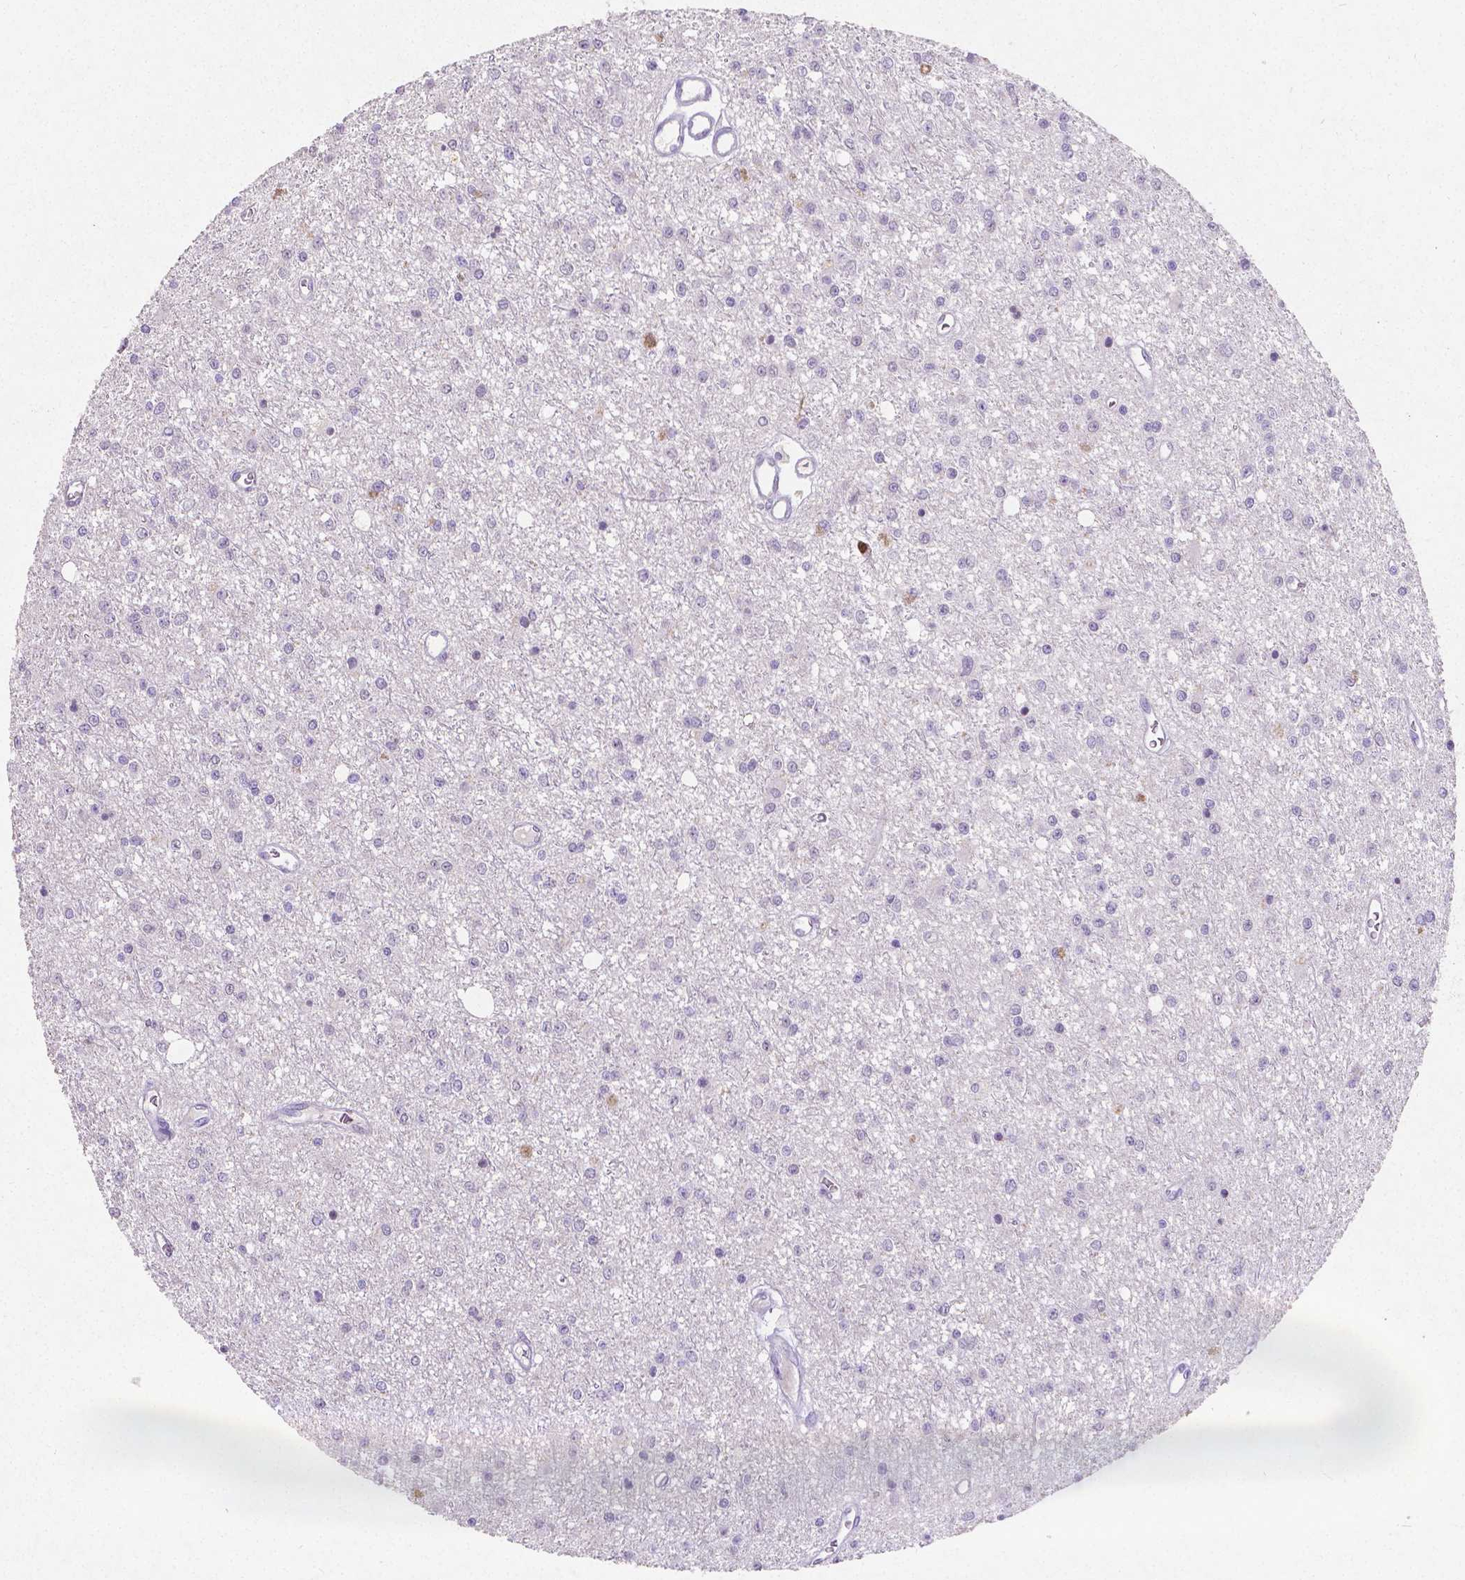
{"staining": {"intensity": "negative", "quantity": "none", "location": "none"}, "tissue": "glioma", "cell_type": "Tumor cells", "image_type": "cancer", "snomed": [{"axis": "morphology", "description": "Glioma, malignant, Low grade"}, {"axis": "topography", "description": "Brain"}], "caption": "DAB (3,3'-diaminobenzidine) immunohistochemical staining of malignant low-grade glioma exhibits no significant staining in tumor cells. (DAB immunohistochemistry, high magnification).", "gene": "SATB2", "patient": {"sex": "female", "age": 45}}